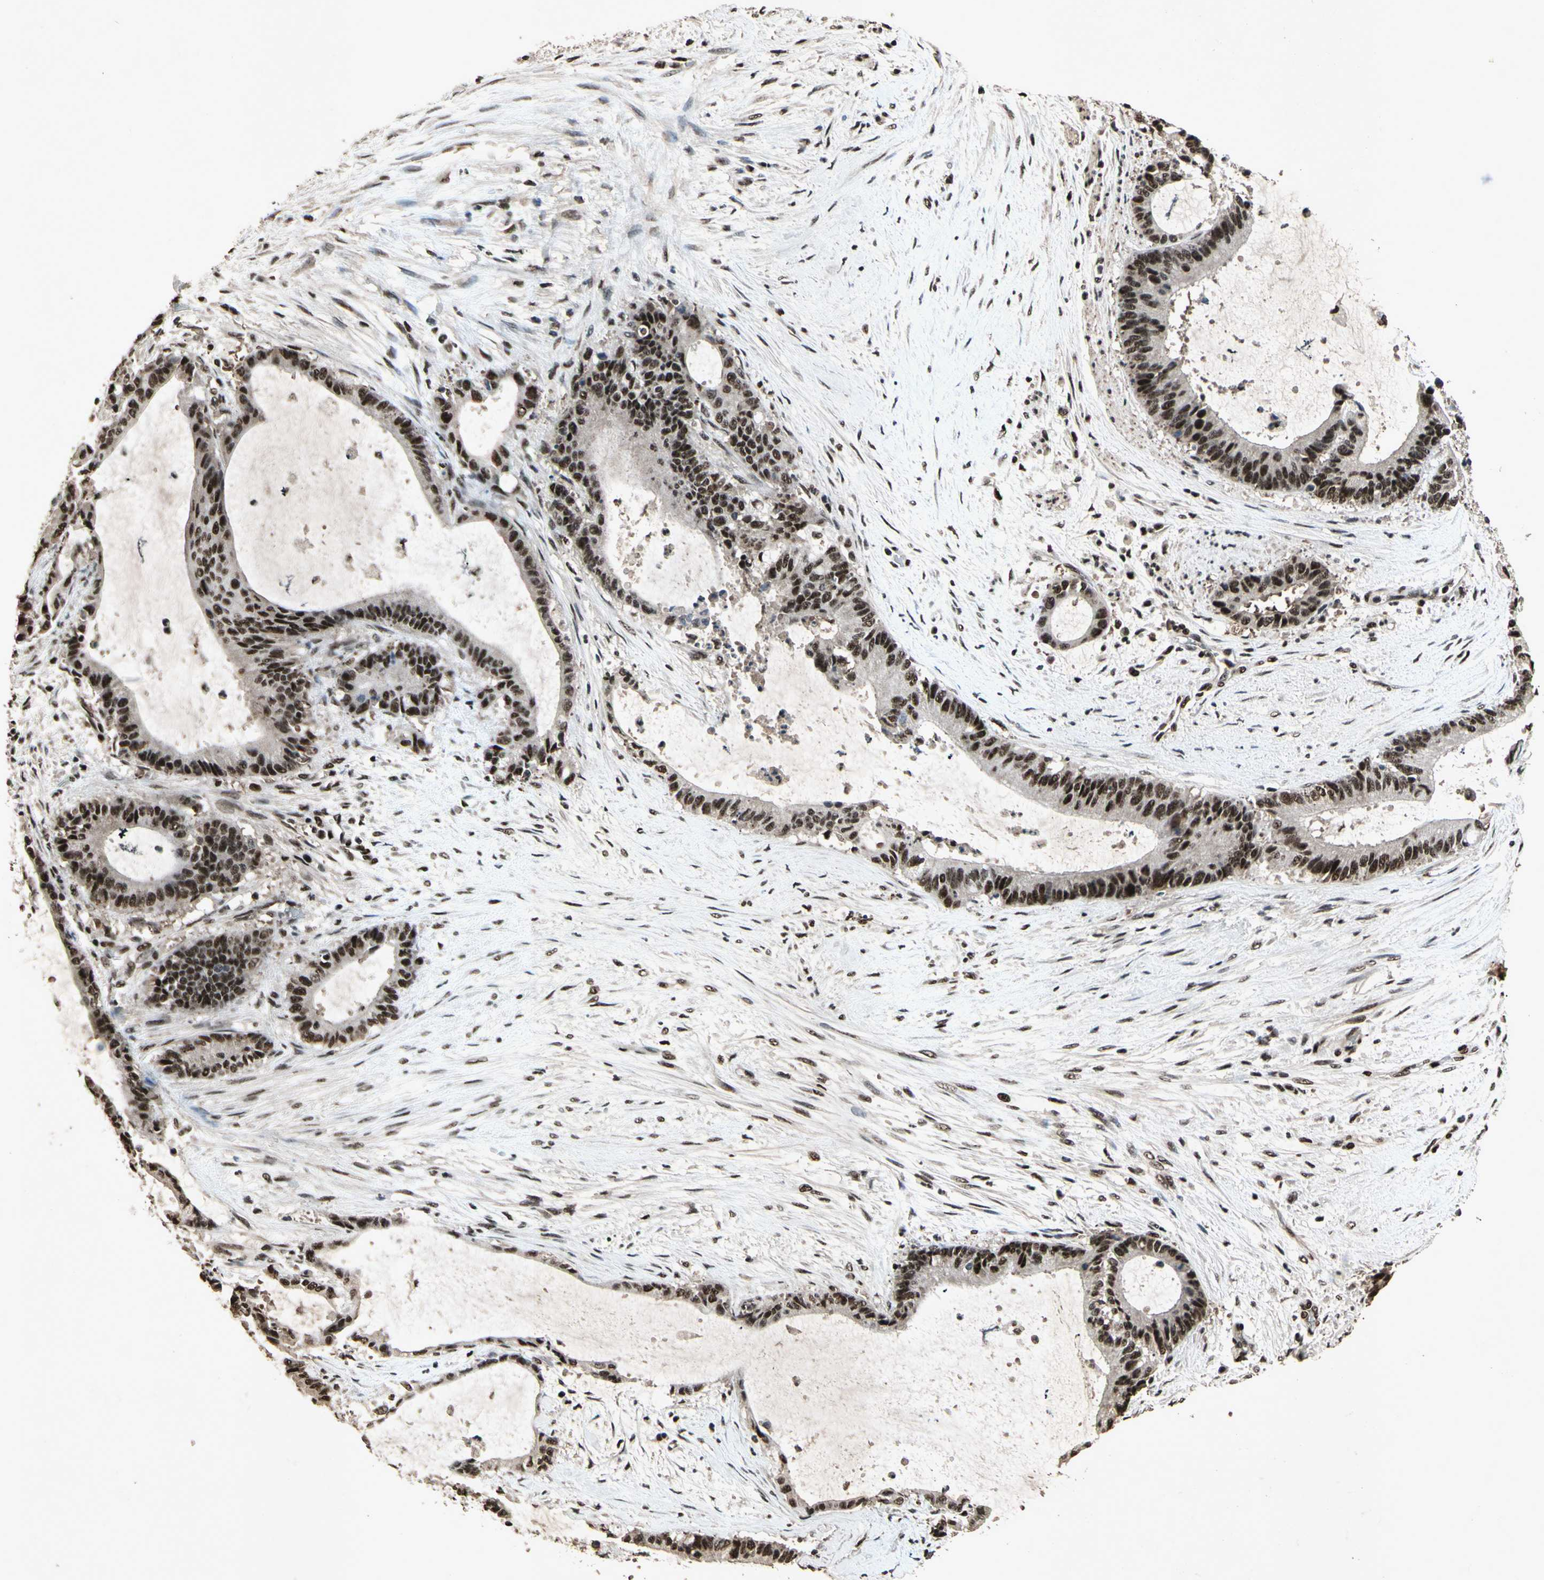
{"staining": {"intensity": "strong", "quantity": ">75%", "location": "nuclear"}, "tissue": "liver cancer", "cell_type": "Tumor cells", "image_type": "cancer", "snomed": [{"axis": "morphology", "description": "Cholangiocarcinoma"}, {"axis": "topography", "description": "Liver"}], "caption": "Liver cholangiocarcinoma stained for a protein (brown) shows strong nuclear positive positivity in approximately >75% of tumor cells.", "gene": "TBX2", "patient": {"sex": "female", "age": 73}}